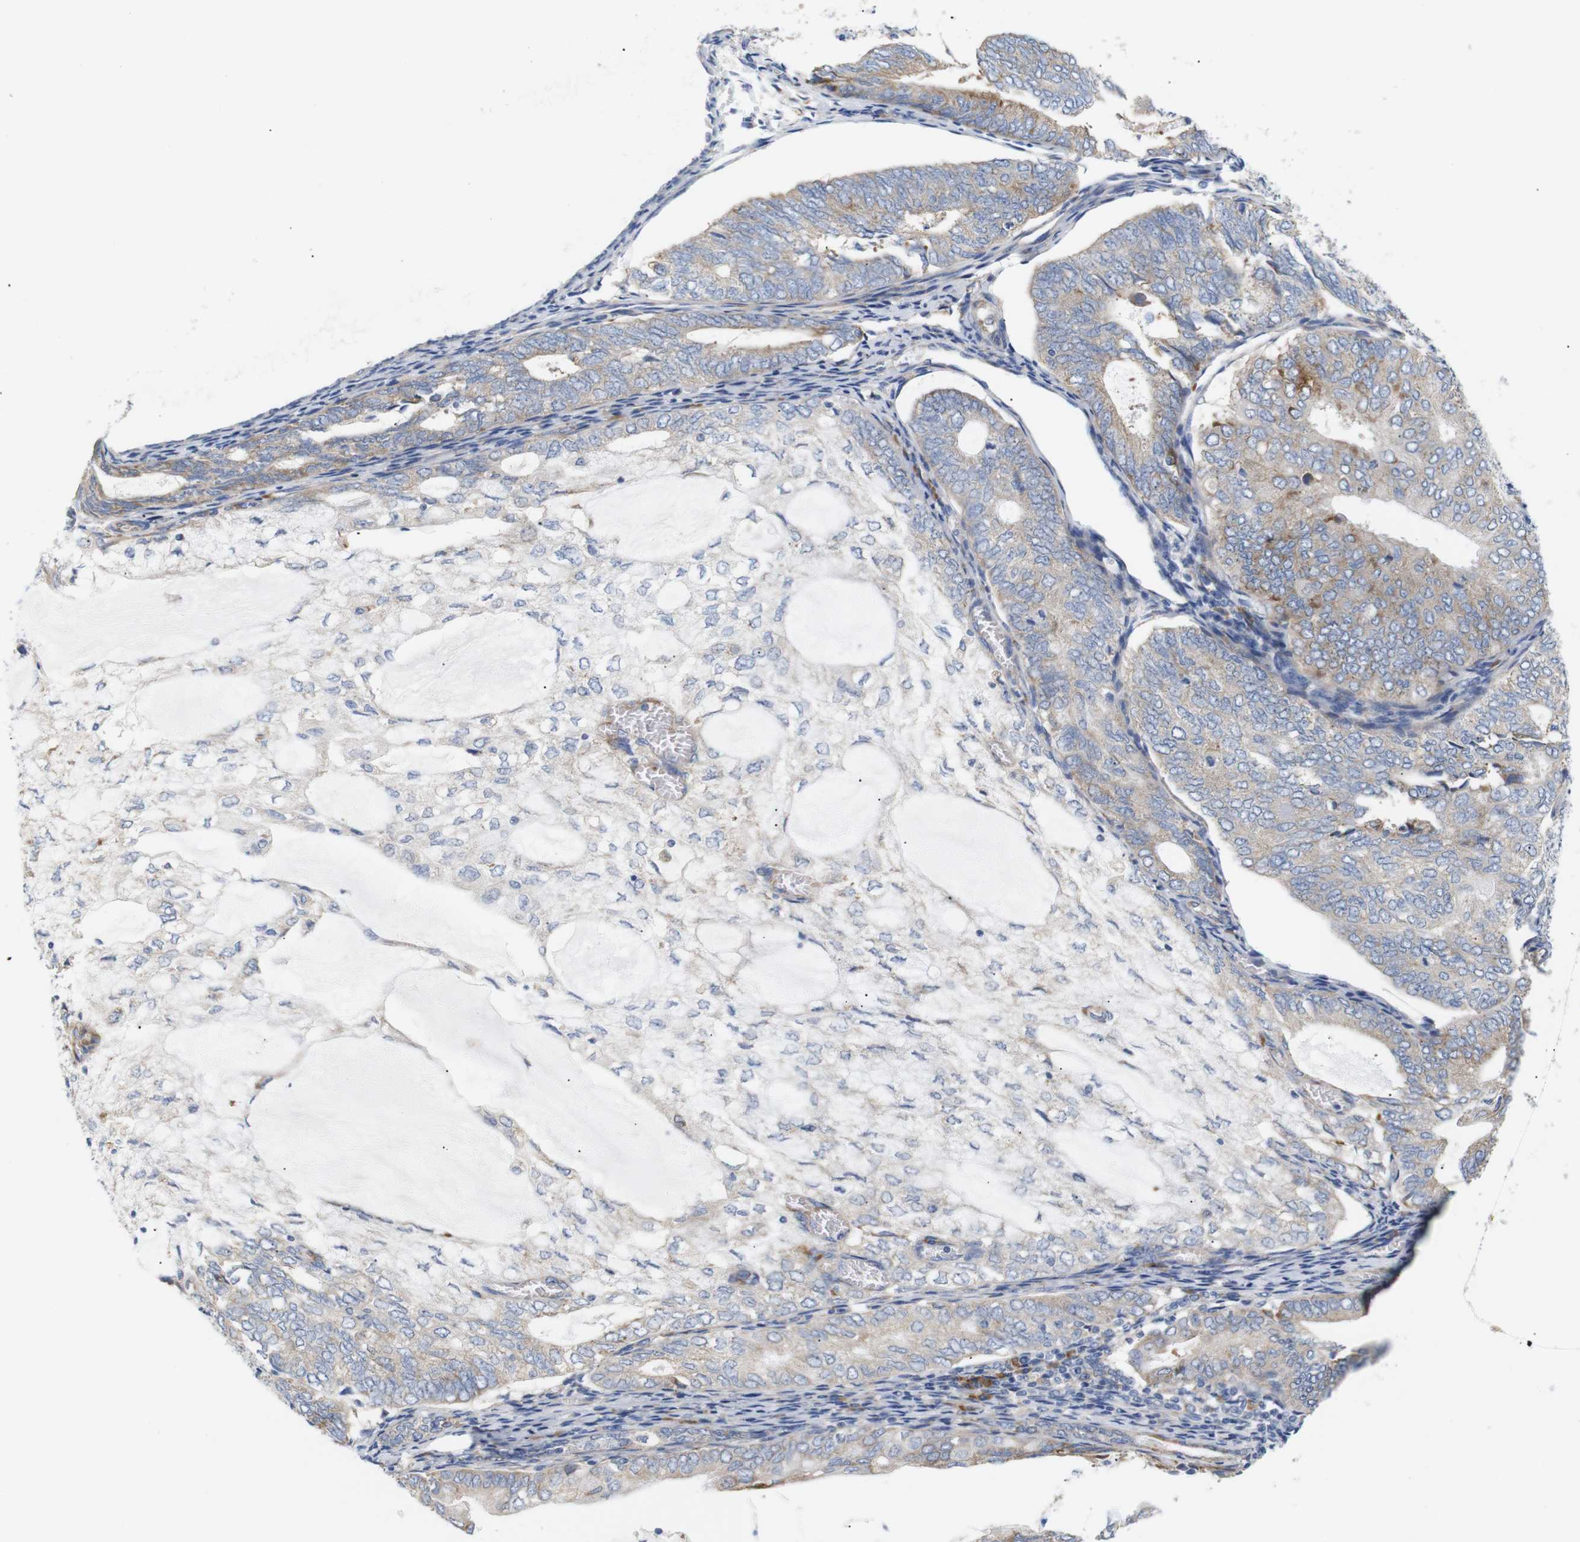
{"staining": {"intensity": "weak", "quantity": "25%-75%", "location": "cytoplasmic/membranous"}, "tissue": "endometrial cancer", "cell_type": "Tumor cells", "image_type": "cancer", "snomed": [{"axis": "morphology", "description": "Adenocarcinoma, NOS"}, {"axis": "topography", "description": "Endometrium"}], "caption": "Immunohistochemical staining of human endometrial adenocarcinoma reveals low levels of weak cytoplasmic/membranous positivity in about 25%-75% of tumor cells.", "gene": "TRIM5", "patient": {"sex": "female", "age": 81}}